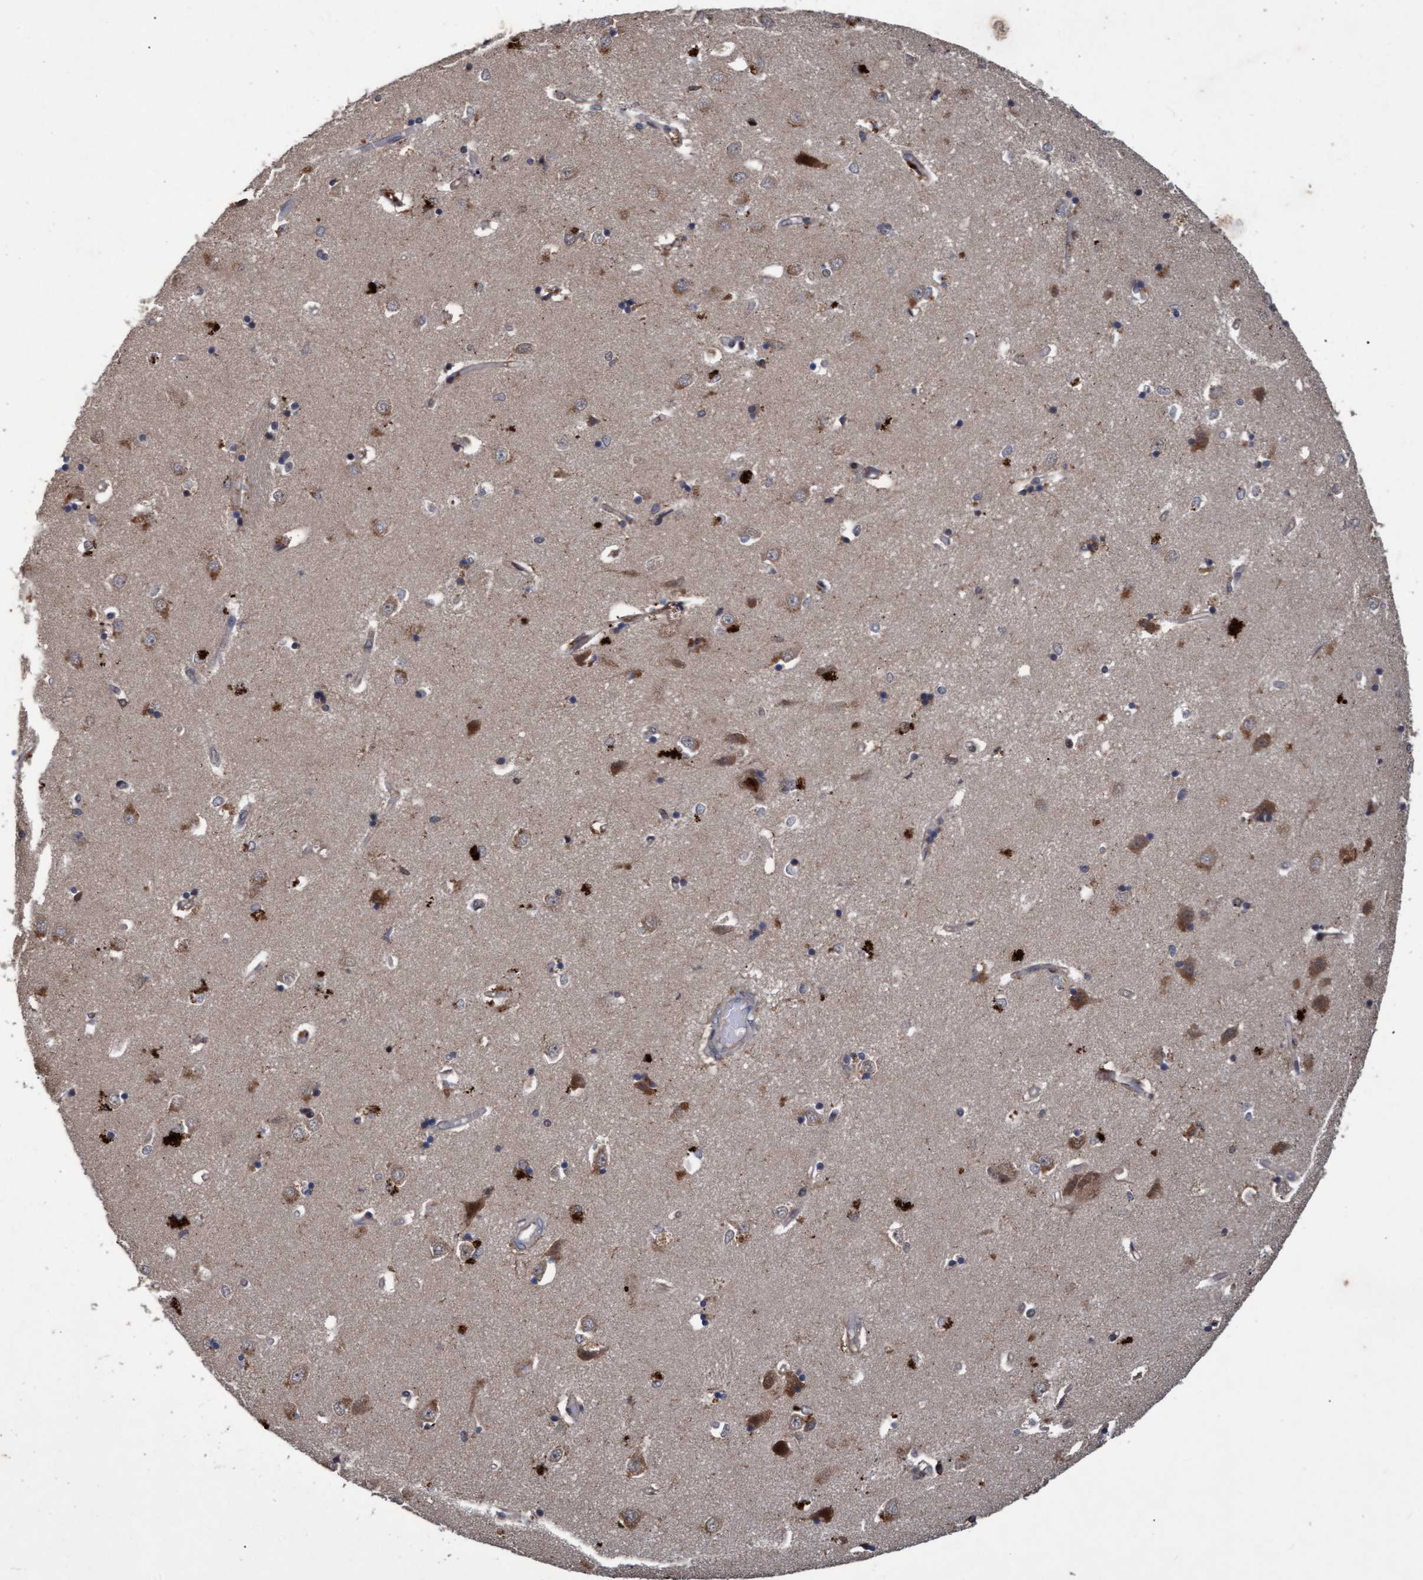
{"staining": {"intensity": "strong", "quantity": "<25%", "location": "cytoplasmic/membranous"}, "tissue": "caudate", "cell_type": "Glial cells", "image_type": "normal", "snomed": [{"axis": "morphology", "description": "Normal tissue, NOS"}, {"axis": "topography", "description": "Lateral ventricle wall"}], "caption": "Protein expression analysis of normal human caudate reveals strong cytoplasmic/membranous staining in approximately <25% of glial cells. Nuclei are stained in blue.", "gene": "PSMB6", "patient": {"sex": "male", "age": 45}}